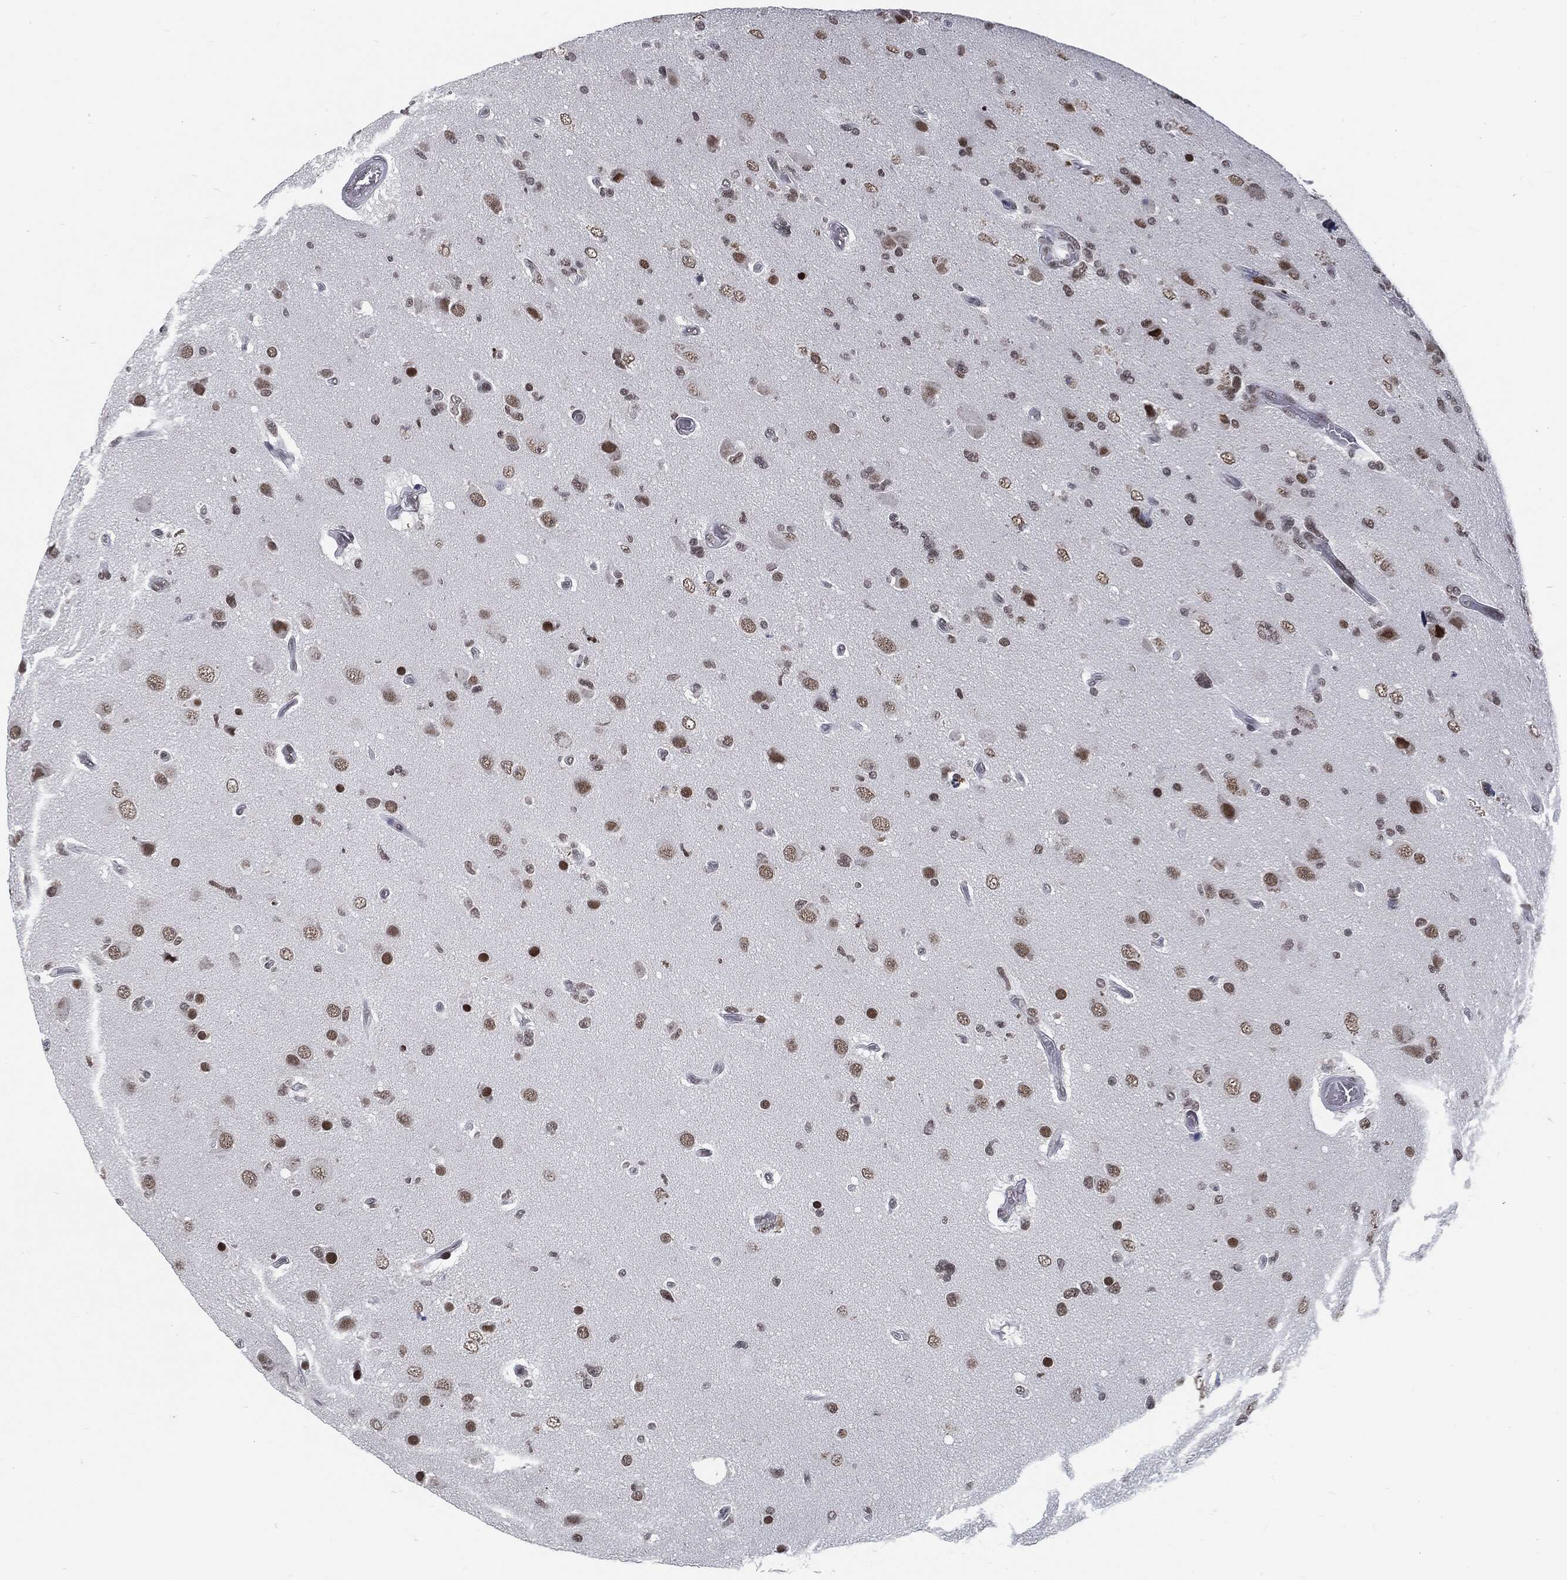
{"staining": {"intensity": "moderate", "quantity": "25%-75%", "location": "nuclear"}, "tissue": "glioma", "cell_type": "Tumor cells", "image_type": "cancer", "snomed": [{"axis": "morphology", "description": "Glioma, malignant, High grade"}, {"axis": "topography", "description": "Cerebral cortex"}], "caption": "A micrograph showing moderate nuclear positivity in about 25%-75% of tumor cells in malignant high-grade glioma, as visualized by brown immunohistochemical staining.", "gene": "ANXA1", "patient": {"sex": "male", "age": 70}}